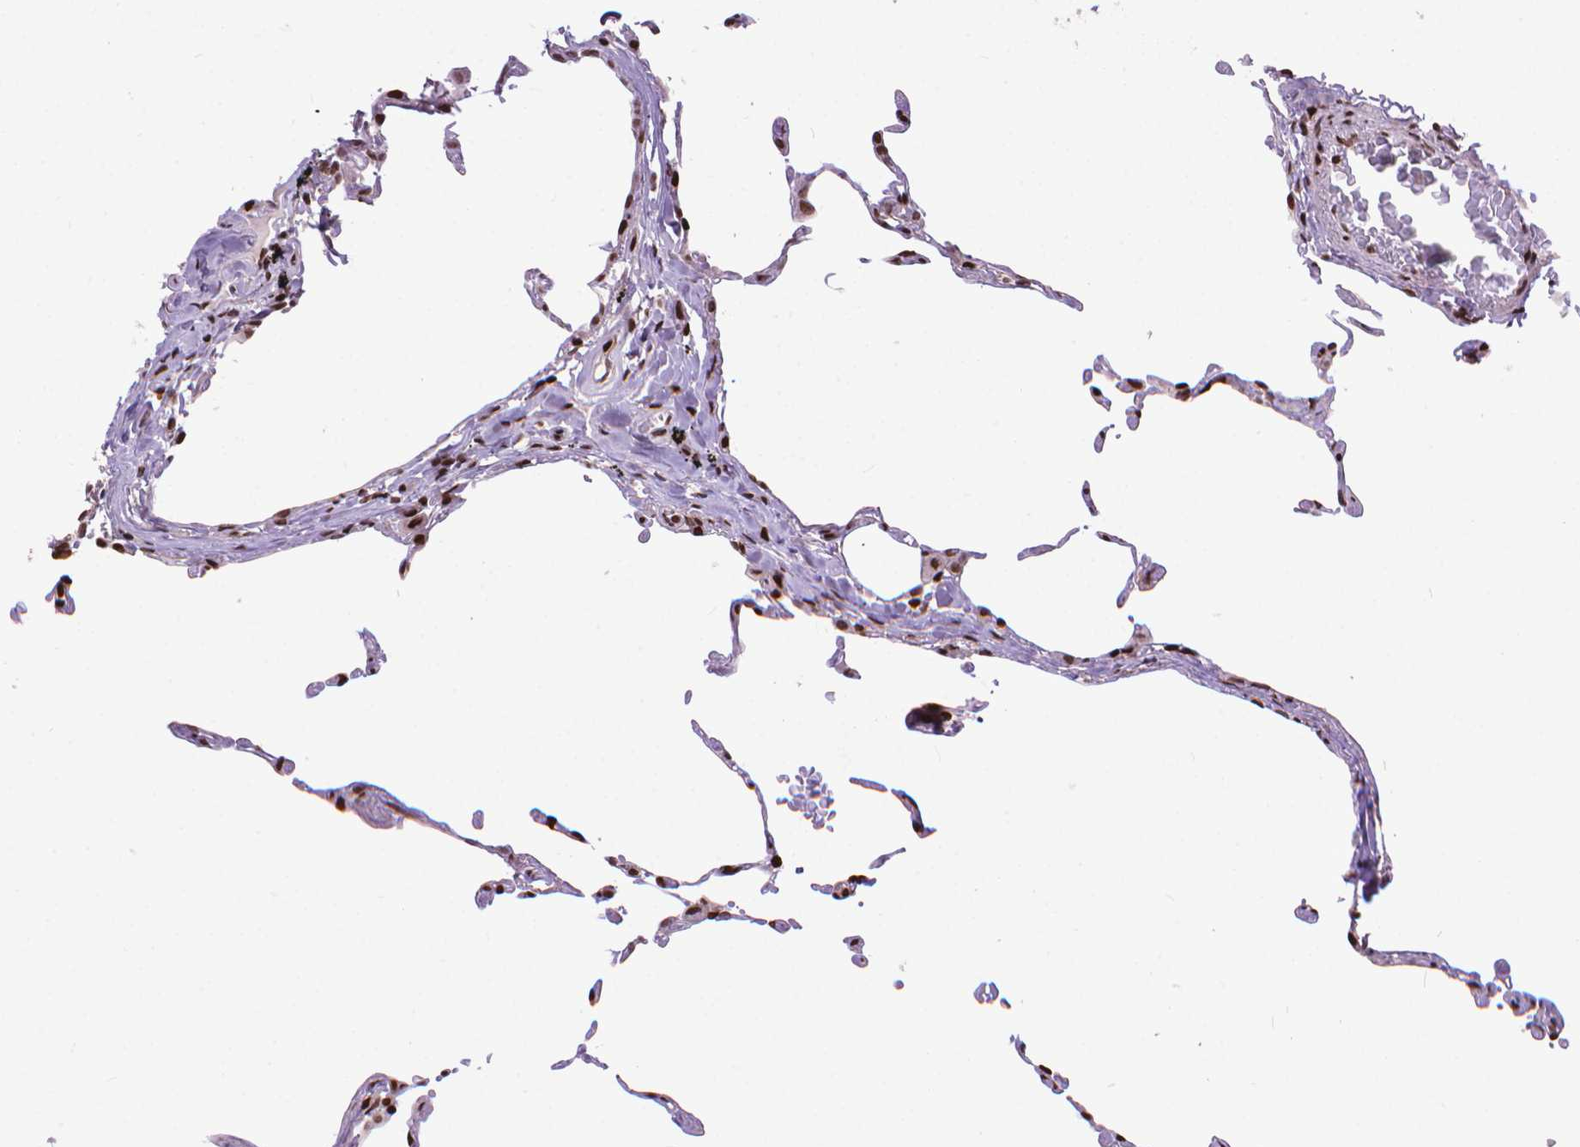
{"staining": {"intensity": "strong", "quantity": ">75%", "location": "nuclear"}, "tissue": "lung", "cell_type": "Alveolar cells", "image_type": "normal", "snomed": [{"axis": "morphology", "description": "Normal tissue, NOS"}, {"axis": "topography", "description": "Lung"}], "caption": "Lung stained with immunohistochemistry (IHC) shows strong nuclear positivity in about >75% of alveolar cells. The staining was performed using DAB to visualize the protein expression in brown, while the nuclei were stained in blue with hematoxylin (Magnification: 20x).", "gene": "AMER1", "patient": {"sex": "female", "age": 57}}